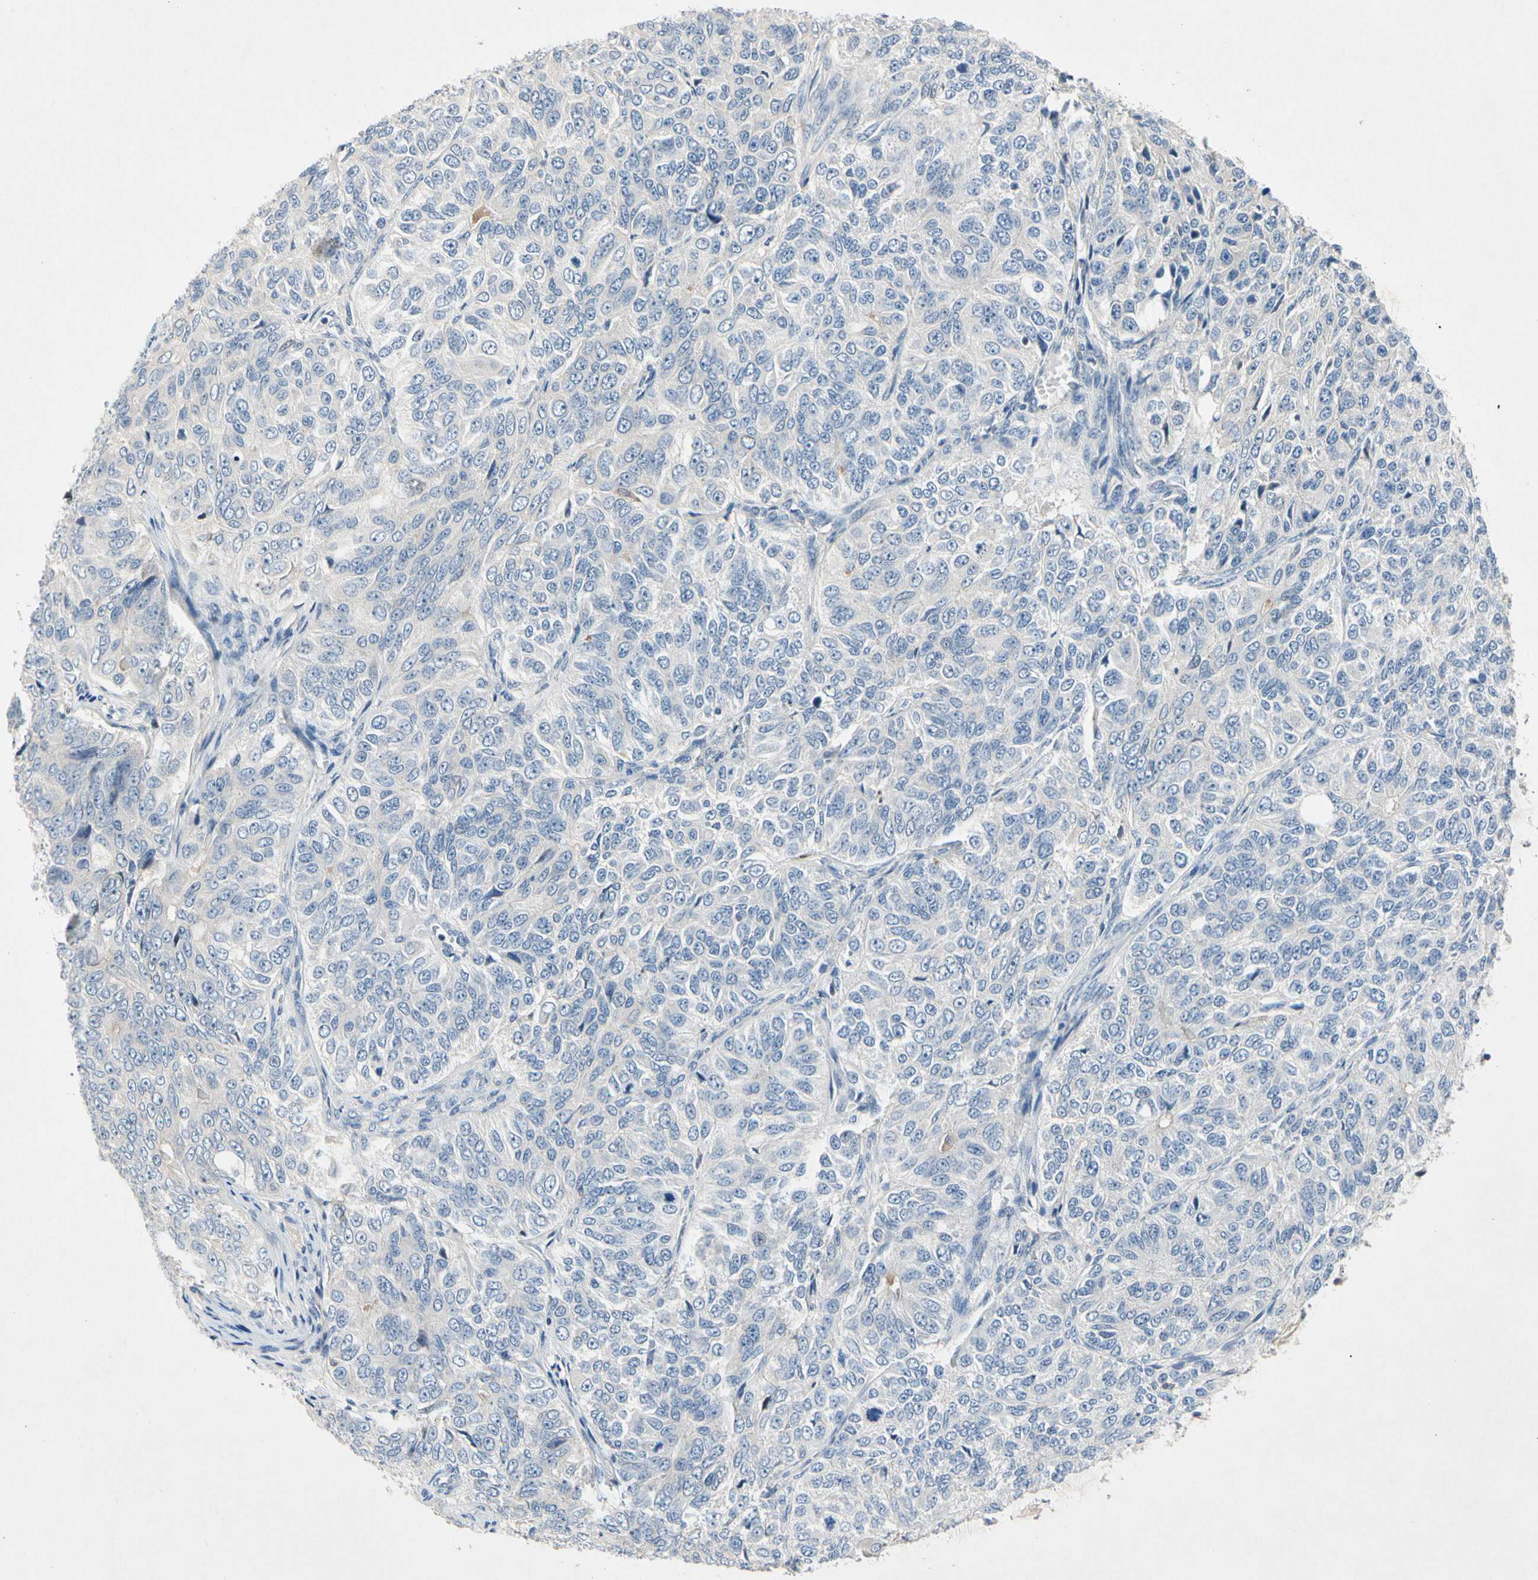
{"staining": {"intensity": "negative", "quantity": "none", "location": "none"}, "tissue": "ovarian cancer", "cell_type": "Tumor cells", "image_type": "cancer", "snomed": [{"axis": "morphology", "description": "Carcinoma, endometroid"}, {"axis": "topography", "description": "Ovary"}], "caption": "IHC histopathology image of ovarian endometroid carcinoma stained for a protein (brown), which demonstrates no staining in tumor cells.", "gene": "GAS6", "patient": {"sex": "female", "age": 51}}